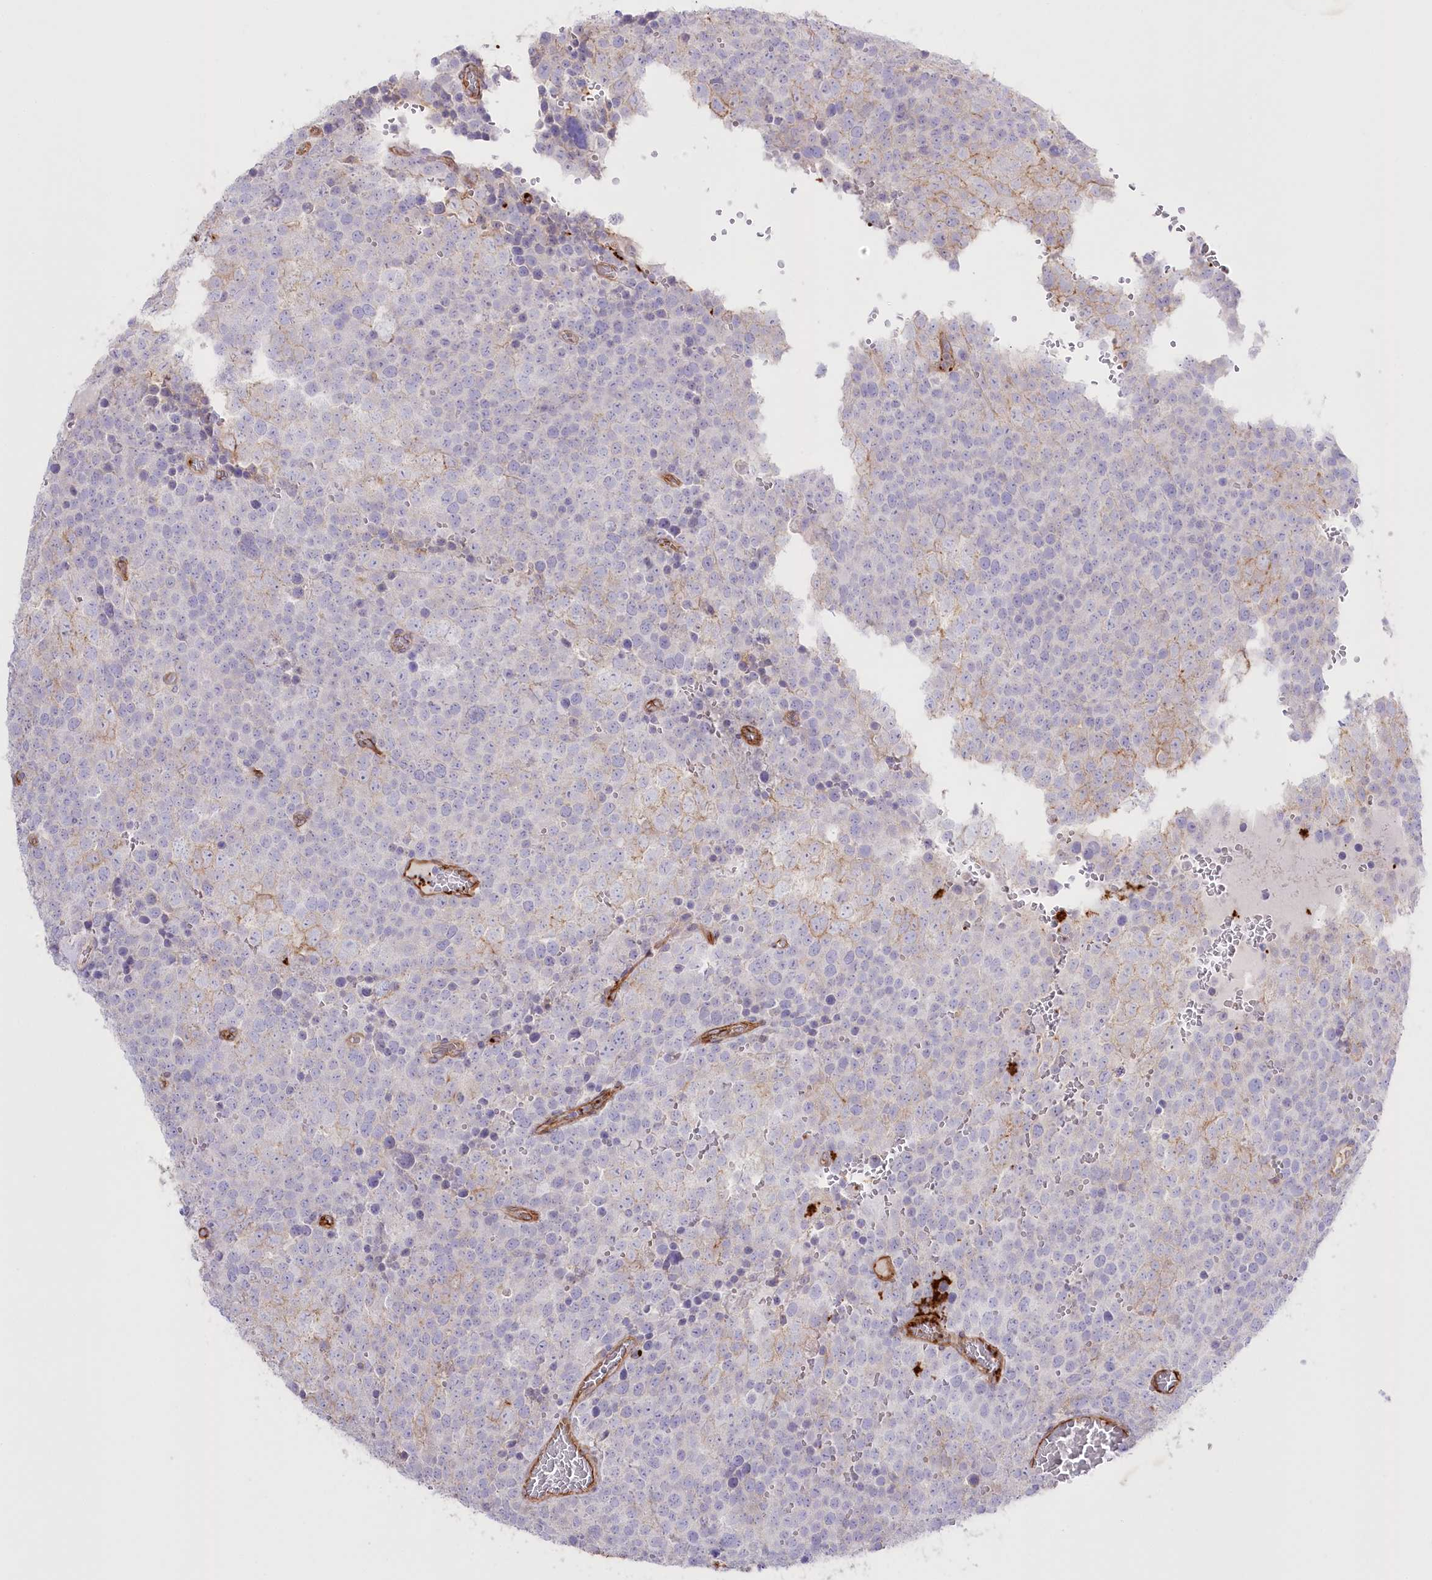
{"staining": {"intensity": "negative", "quantity": "none", "location": "none"}, "tissue": "testis cancer", "cell_type": "Tumor cells", "image_type": "cancer", "snomed": [{"axis": "morphology", "description": "Seminoma, NOS"}, {"axis": "topography", "description": "Testis"}], "caption": "IHC micrograph of human seminoma (testis) stained for a protein (brown), which shows no staining in tumor cells.", "gene": "SLC39A10", "patient": {"sex": "male", "age": 71}}